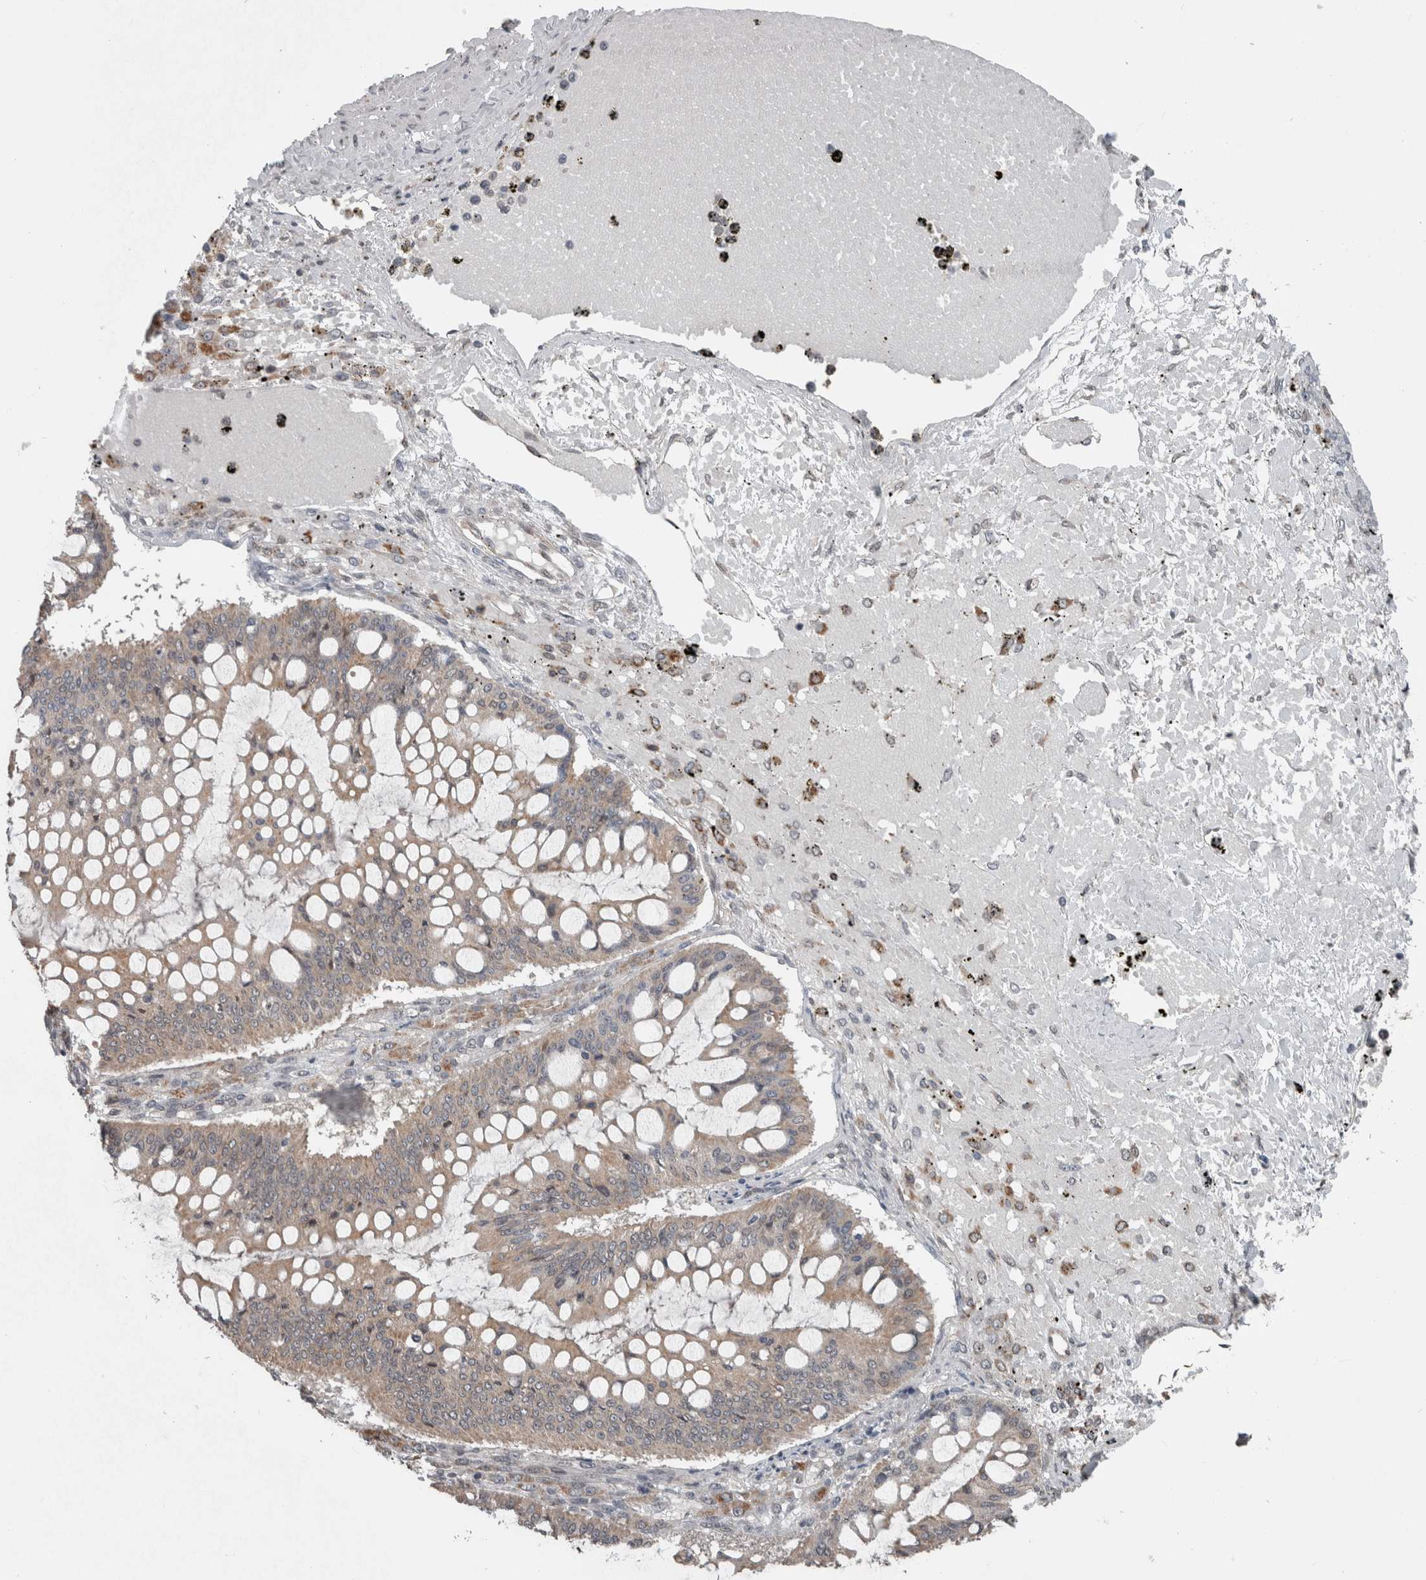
{"staining": {"intensity": "weak", "quantity": "25%-75%", "location": "cytoplasmic/membranous"}, "tissue": "ovarian cancer", "cell_type": "Tumor cells", "image_type": "cancer", "snomed": [{"axis": "morphology", "description": "Cystadenocarcinoma, mucinous, NOS"}, {"axis": "topography", "description": "Ovary"}], "caption": "Protein staining demonstrates weak cytoplasmic/membranous positivity in approximately 25%-75% of tumor cells in ovarian cancer (mucinous cystadenocarcinoma).", "gene": "ENY2", "patient": {"sex": "female", "age": 73}}